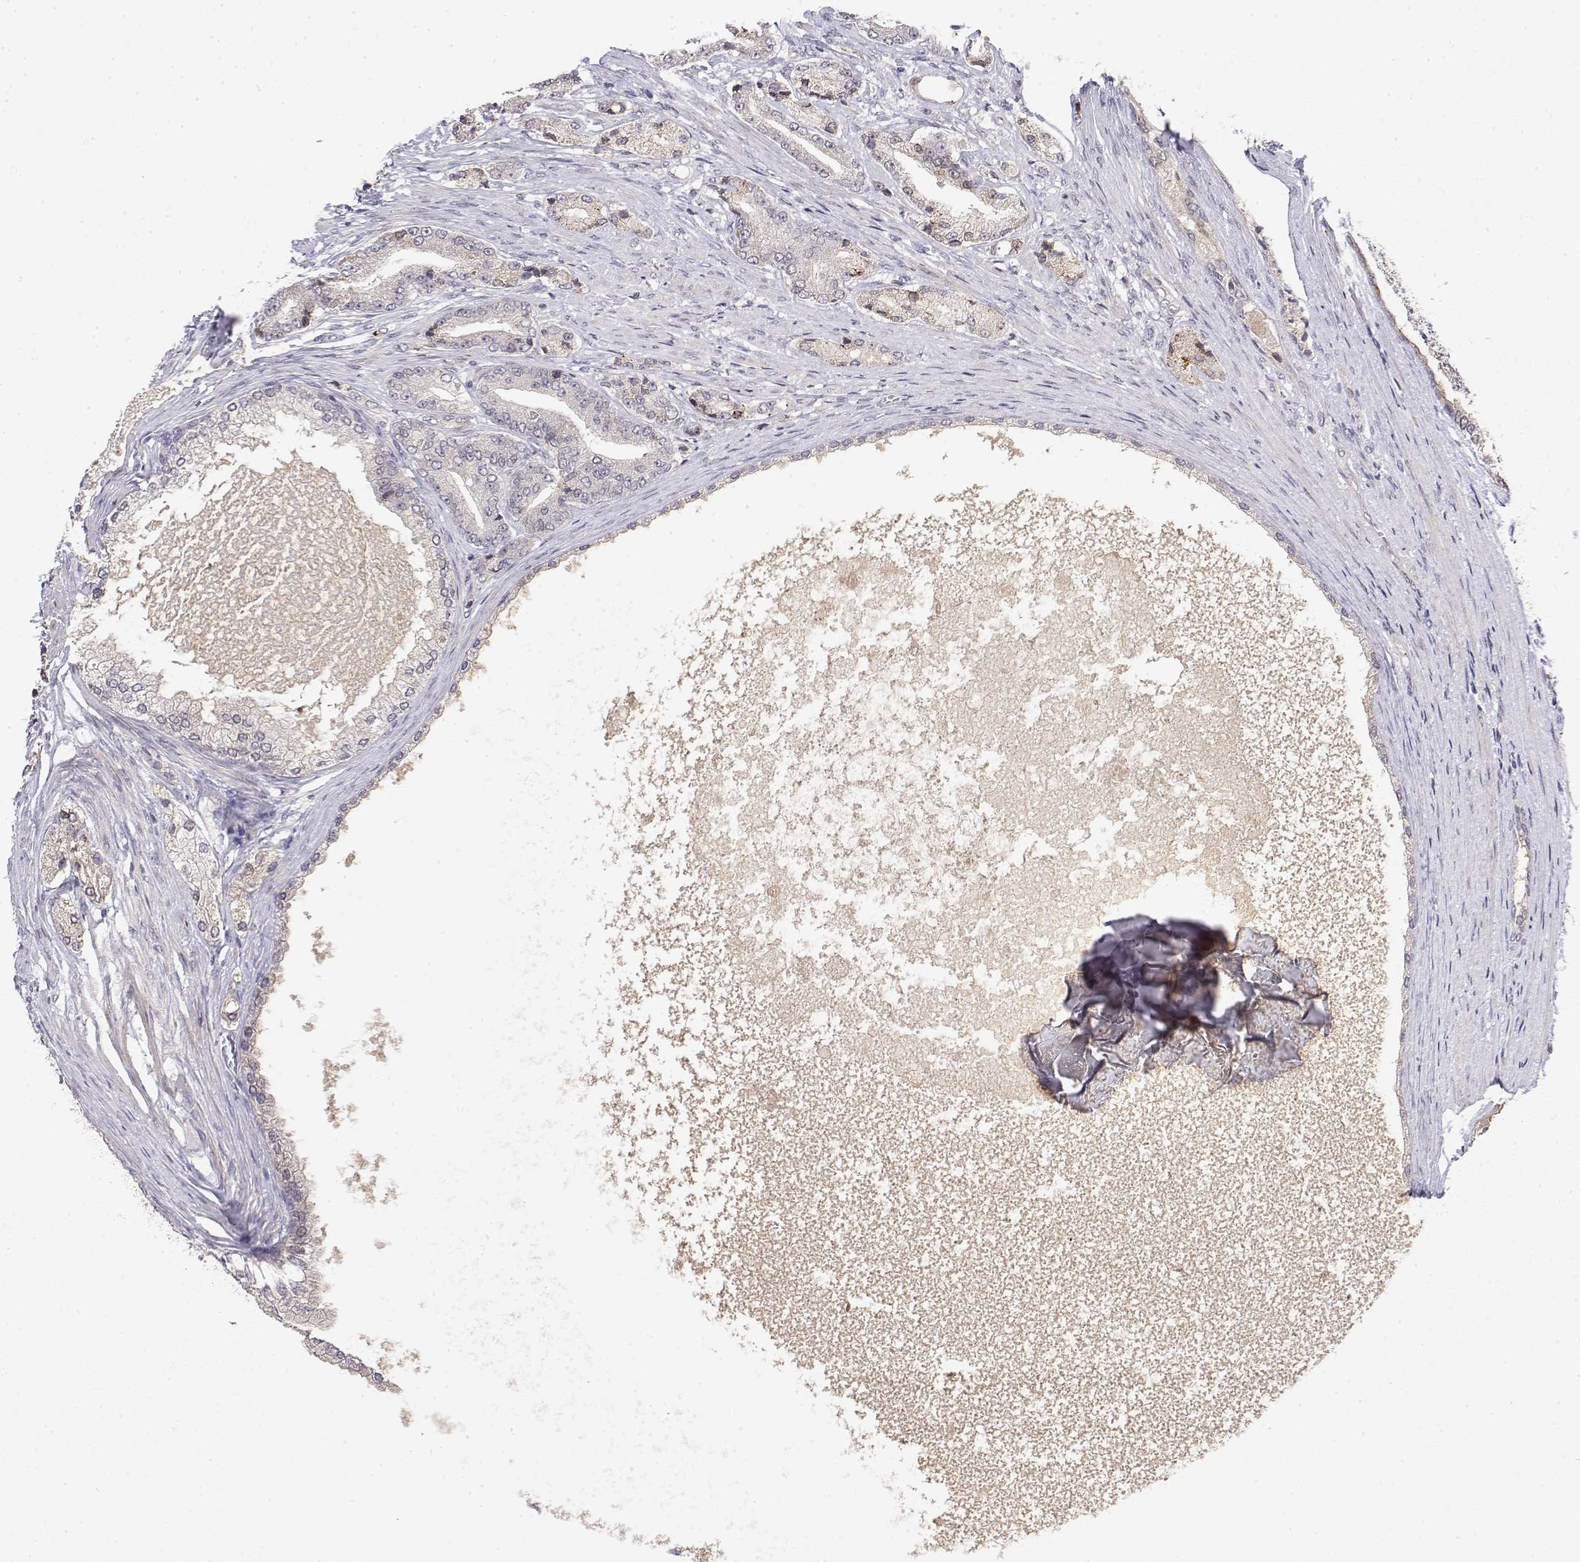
{"staining": {"intensity": "negative", "quantity": "none", "location": "none"}, "tissue": "prostate cancer", "cell_type": "Tumor cells", "image_type": "cancer", "snomed": [{"axis": "morphology", "description": "Adenocarcinoma, High grade"}, {"axis": "topography", "description": "Prostate and seminal vesicle, NOS"}], "caption": "DAB (3,3'-diaminobenzidine) immunohistochemical staining of prostate cancer exhibits no significant staining in tumor cells.", "gene": "IGFBP4", "patient": {"sex": "male", "age": 61}}